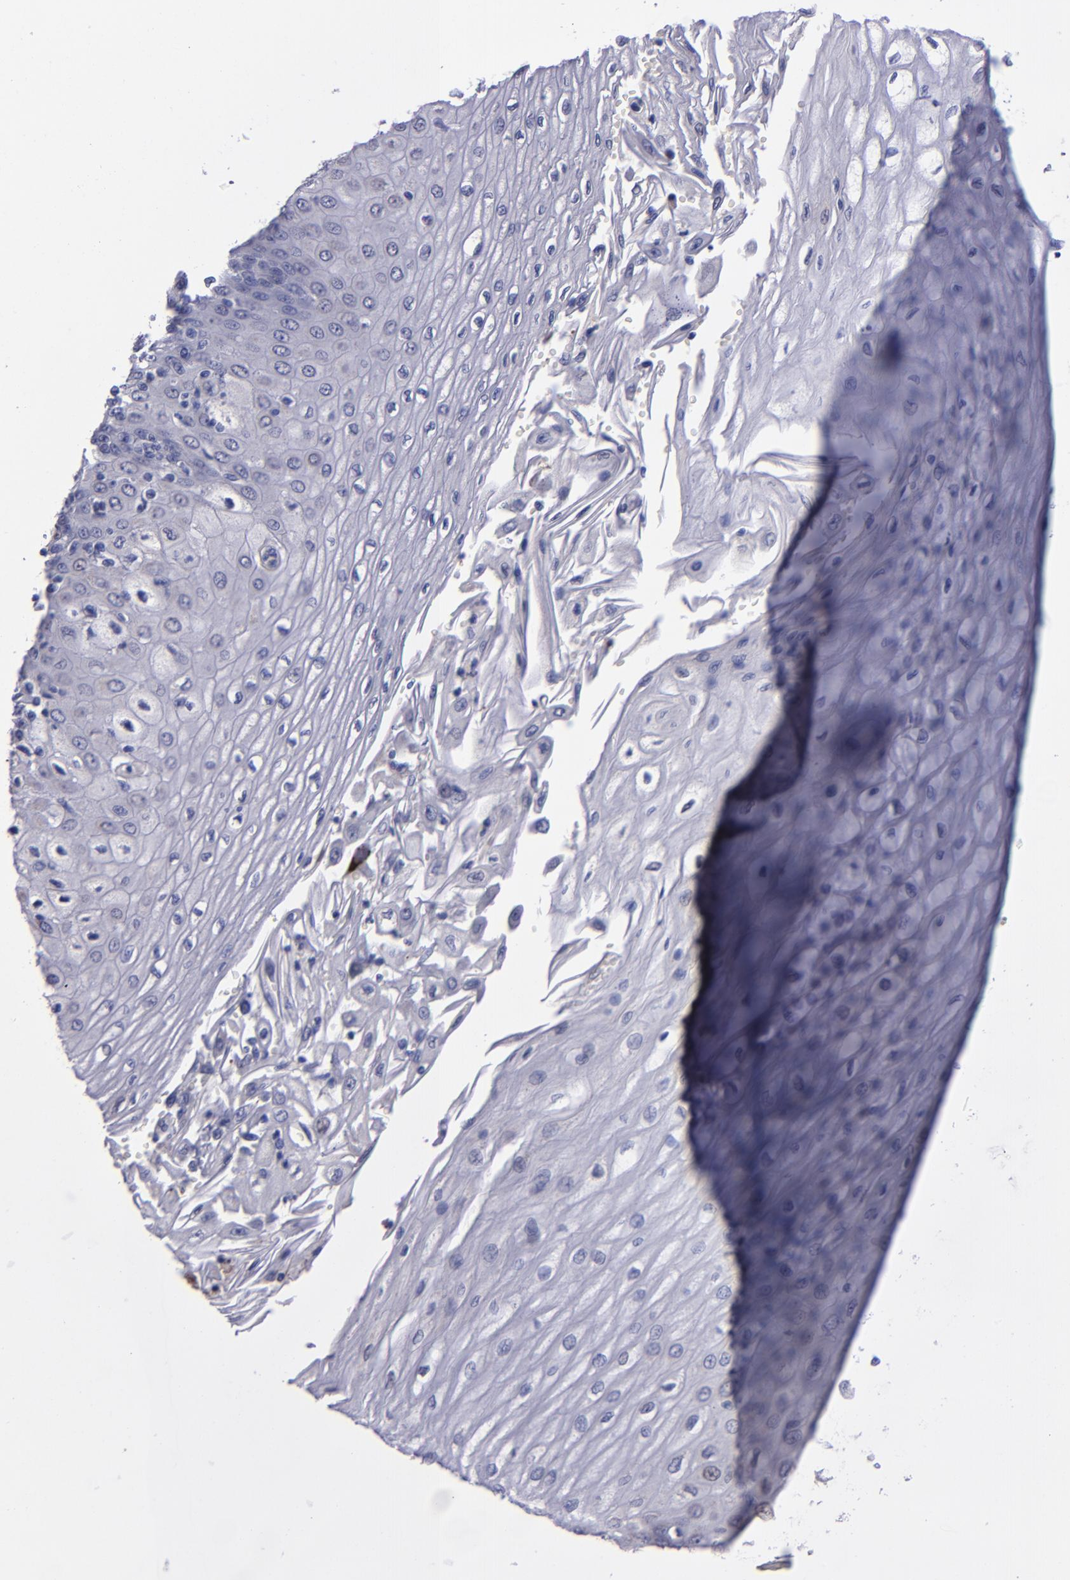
{"staining": {"intensity": "negative", "quantity": "none", "location": "none"}, "tissue": "esophagus", "cell_type": "Squamous epithelial cells", "image_type": "normal", "snomed": [{"axis": "morphology", "description": "Normal tissue, NOS"}, {"axis": "topography", "description": "Esophagus"}], "caption": "An image of esophagus stained for a protein reveals no brown staining in squamous epithelial cells.", "gene": "RAB41", "patient": {"sex": "male", "age": 62}}